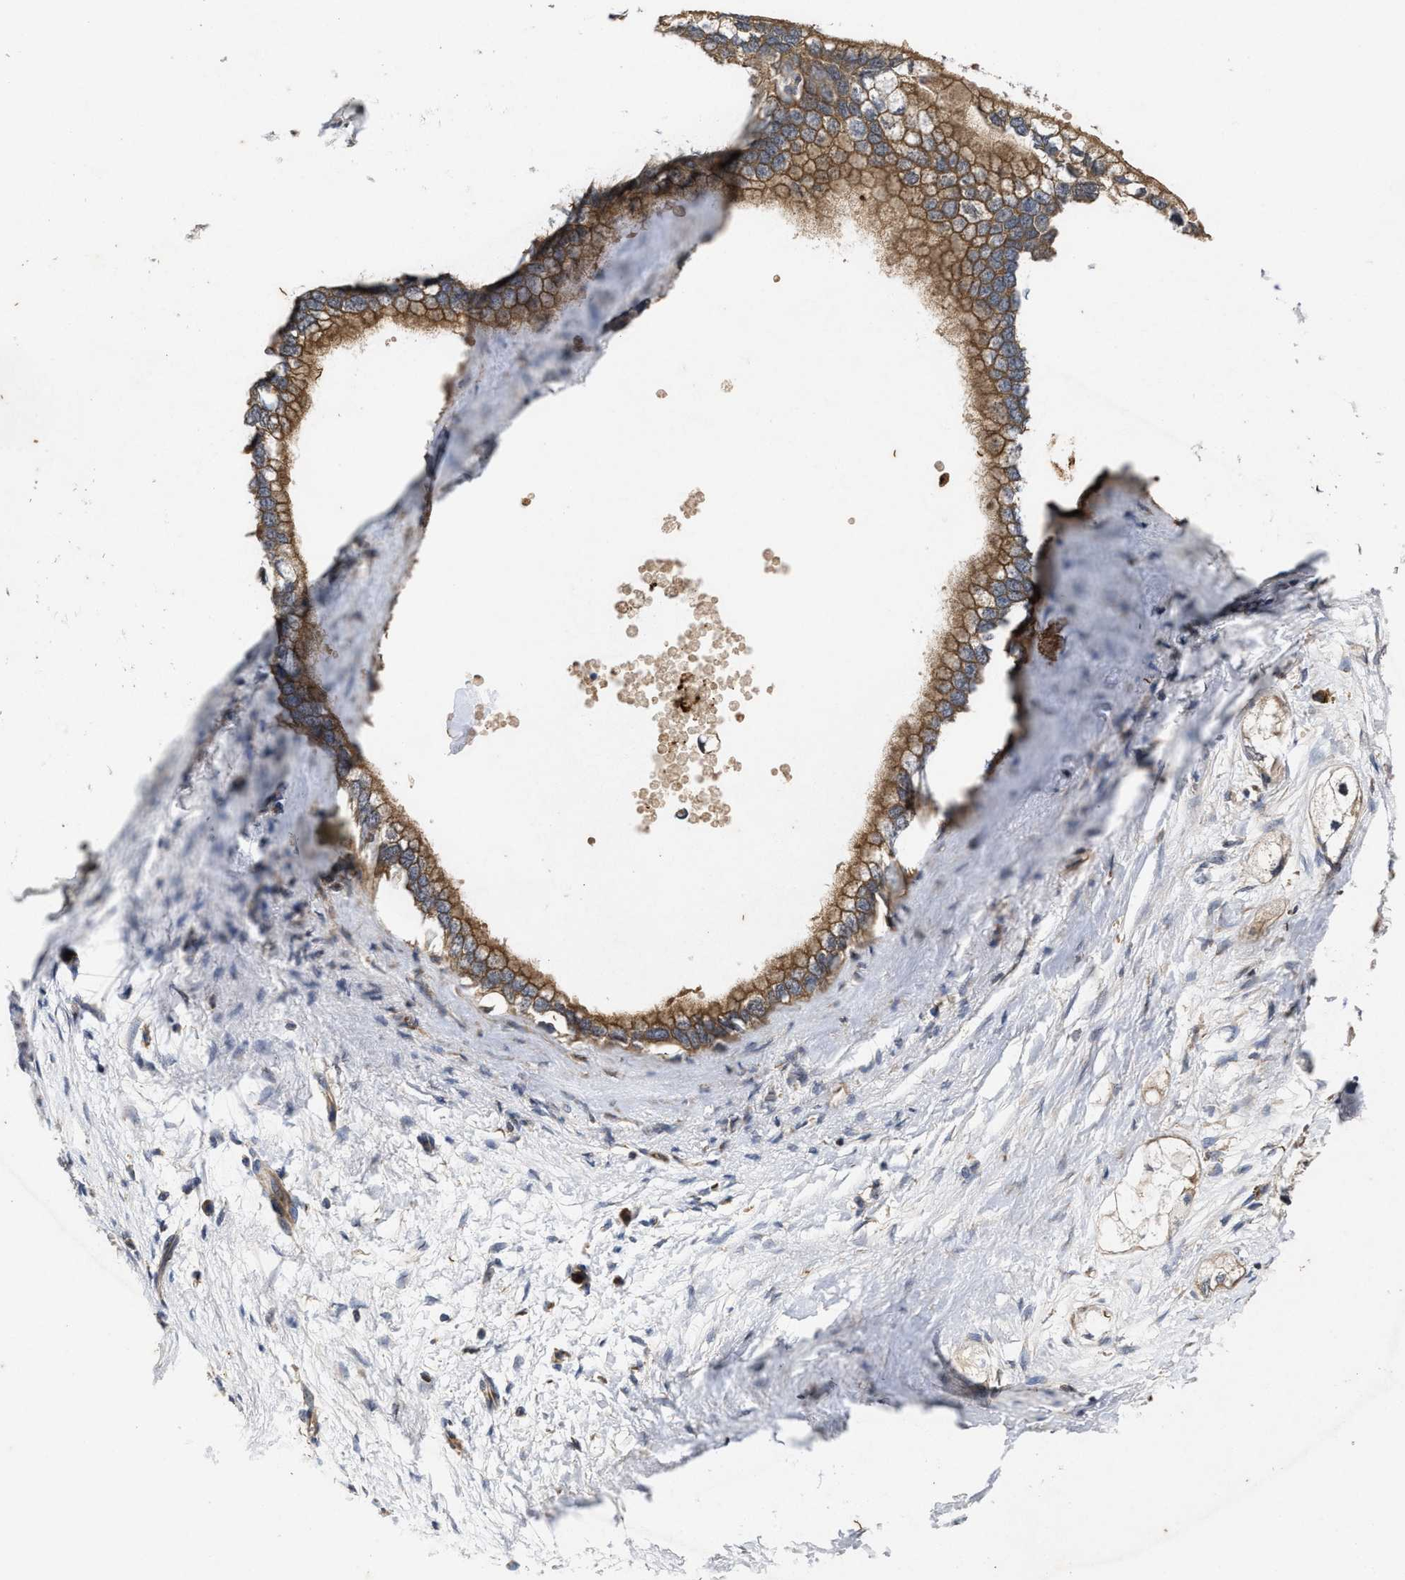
{"staining": {"intensity": "moderate", "quantity": ">75%", "location": "cytoplasmic/membranous"}, "tissue": "pancreatic cancer", "cell_type": "Tumor cells", "image_type": "cancer", "snomed": [{"axis": "morphology", "description": "Adenocarcinoma, NOS"}, {"axis": "topography", "description": "Pancreas"}], "caption": "Adenocarcinoma (pancreatic) stained for a protein reveals moderate cytoplasmic/membranous positivity in tumor cells.", "gene": "EFNA4", "patient": {"sex": "male", "age": 74}}